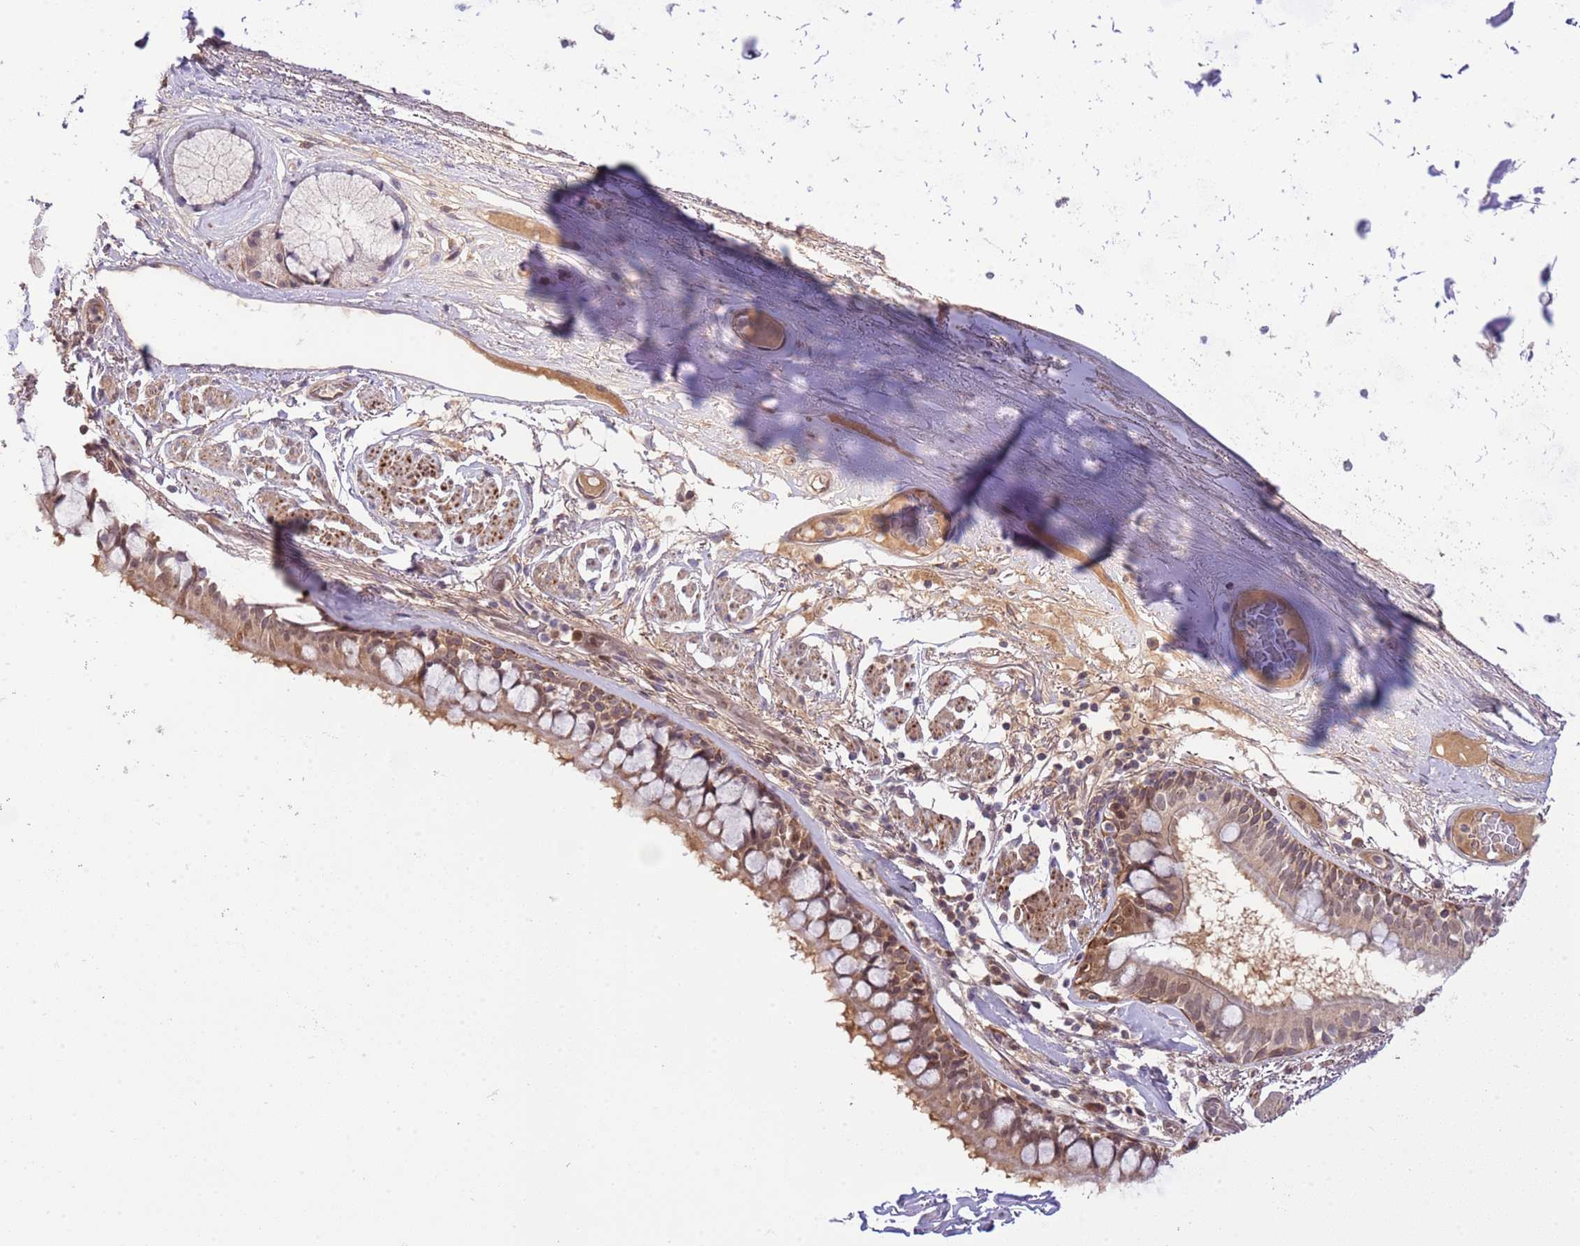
{"staining": {"intensity": "moderate", "quantity": ">75%", "location": "cytoplasmic/membranous,nuclear"}, "tissue": "bronchus", "cell_type": "Respiratory epithelial cells", "image_type": "normal", "snomed": [{"axis": "morphology", "description": "Normal tissue, NOS"}, {"axis": "topography", "description": "Bronchus"}], "caption": "Immunohistochemistry (IHC) of benign human bronchus reveals medium levels of moderate cytoplasmic/membranous,nuclear expression in approximately >75% of respiratory epithelial cells.", "gene": "CHD1", "patient": {"sex": "male", "age": 70}}